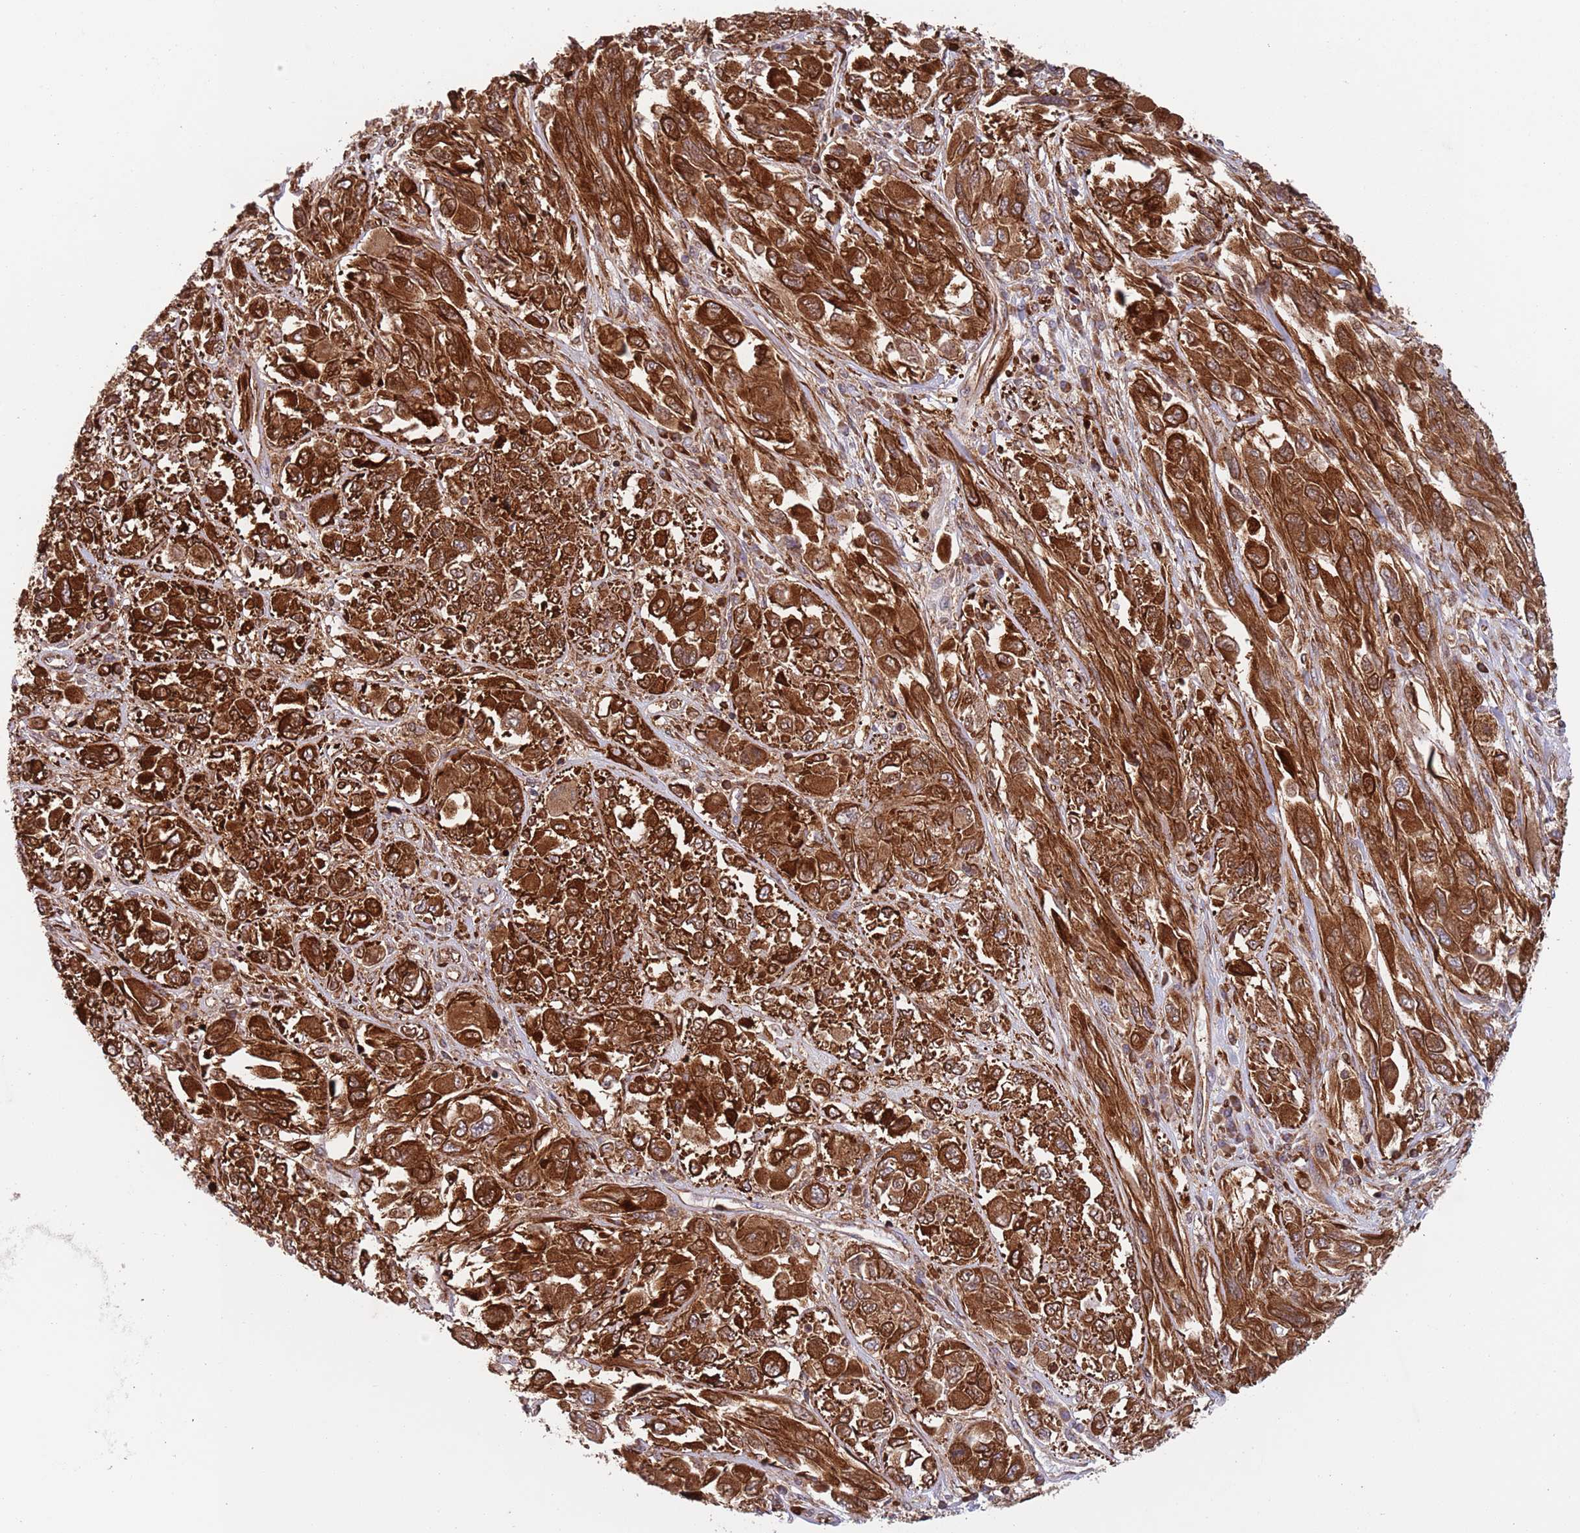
{"staining": {"intensity": "strong", "quantity": ">75%", "location": "cytoplasmic/membranous"}, "tissue": "melanoma", "cell_type": "Tumor cells", "image_type": "cancer", "snomed": [{"axis": "morphology", "description": "Malignant melanoma, NOS"}, {"axis": "topography", "description": "Skin"}], "caption": "Protein expression analysis of malignant melanoma exhibits strong cytoplasmic/membranous staining in approximately >75% of tumor cells.", "gene": "ZMYM5", "patient": {"sex": "female", "age": 91}}